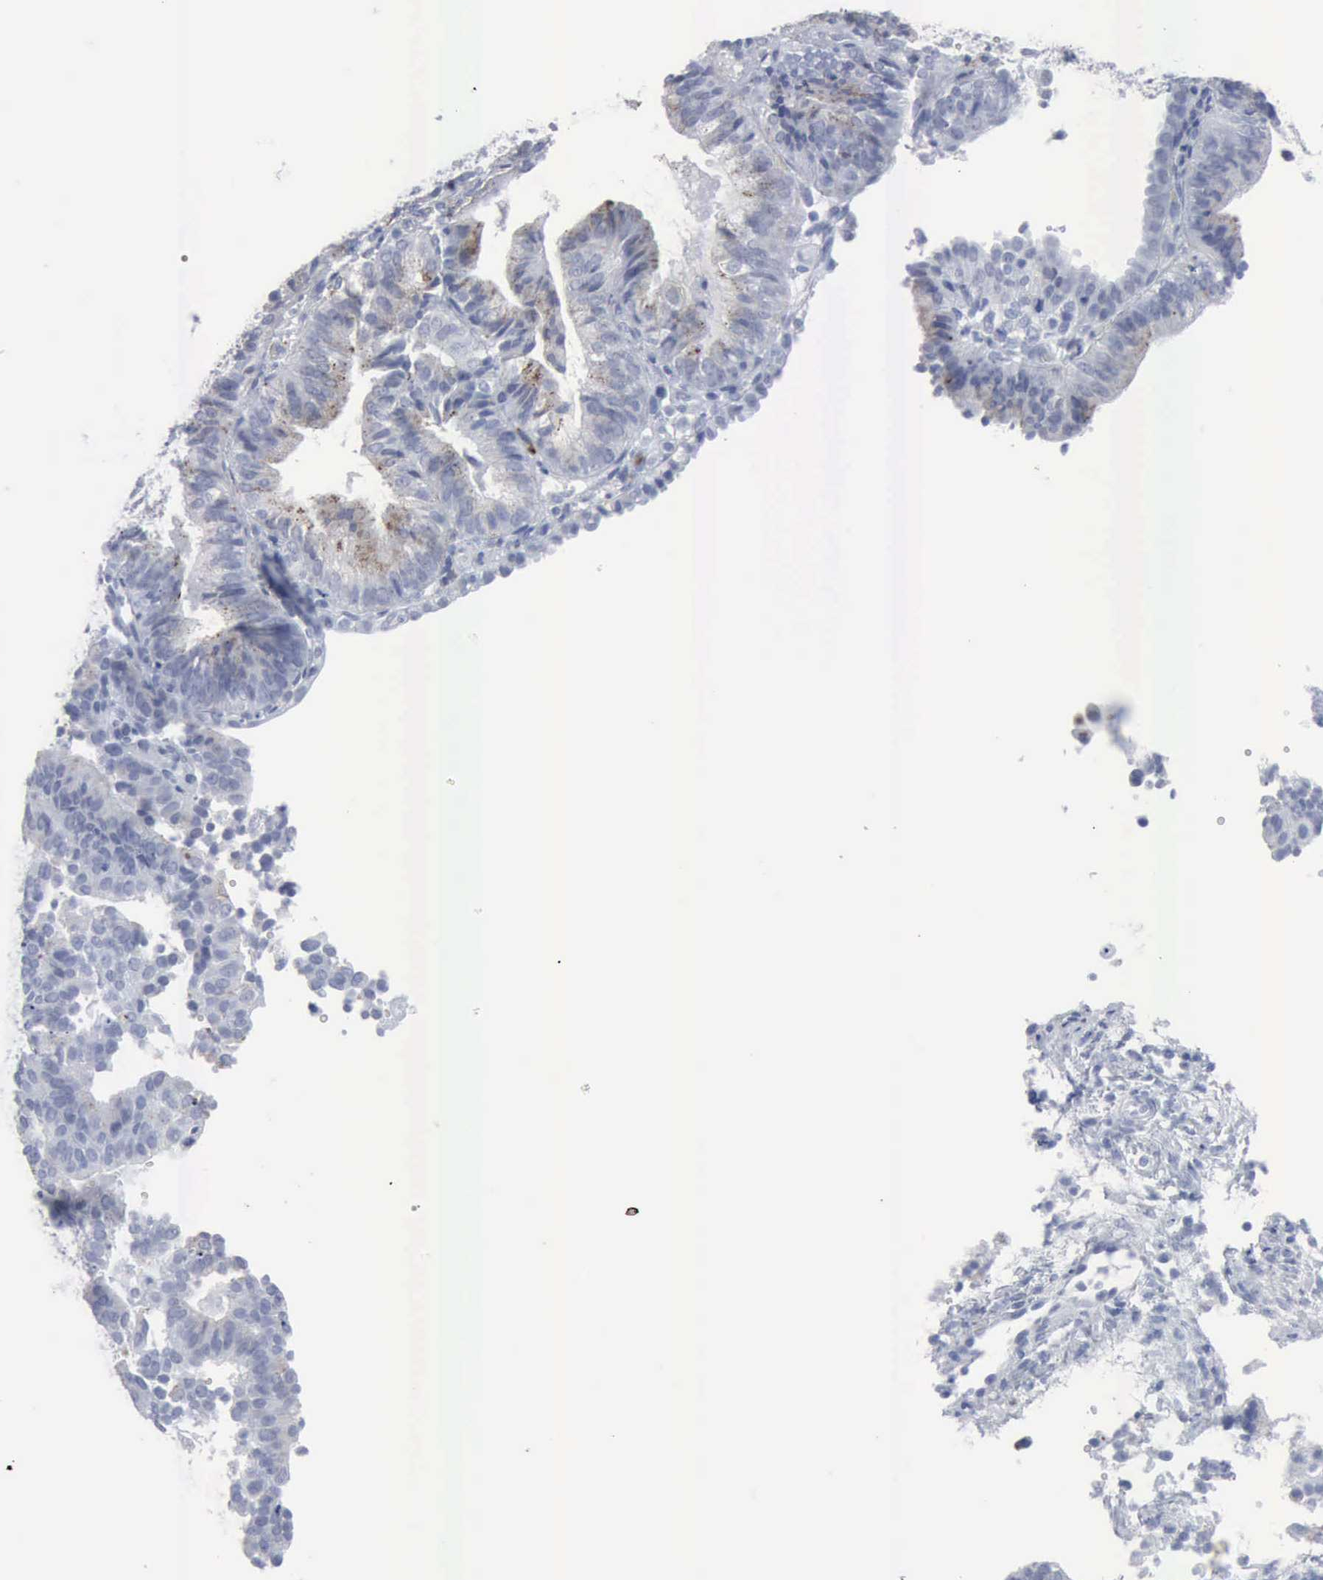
{"staining": {"intensity": "weak", "quantity": "25%-75%", "location": "cytoplasmic/membranous"}, "tissue": "cervical cancer", "cell_type": "Tumor cells", "image_type": "cancer", "snomed": [{"axis": "morphology", "description": "Adenocarcinoma, NOS"}, {"axis": "topography", "description": "Cervix"}], "caption": "This micrograph displays IHC staining of cervical cancer, with low weak cytoplasmic/membranous staining in approximately 25%-75% of tumor cells.", "gene": "GLA", "patient": {"sex": "female", "age": 60}}